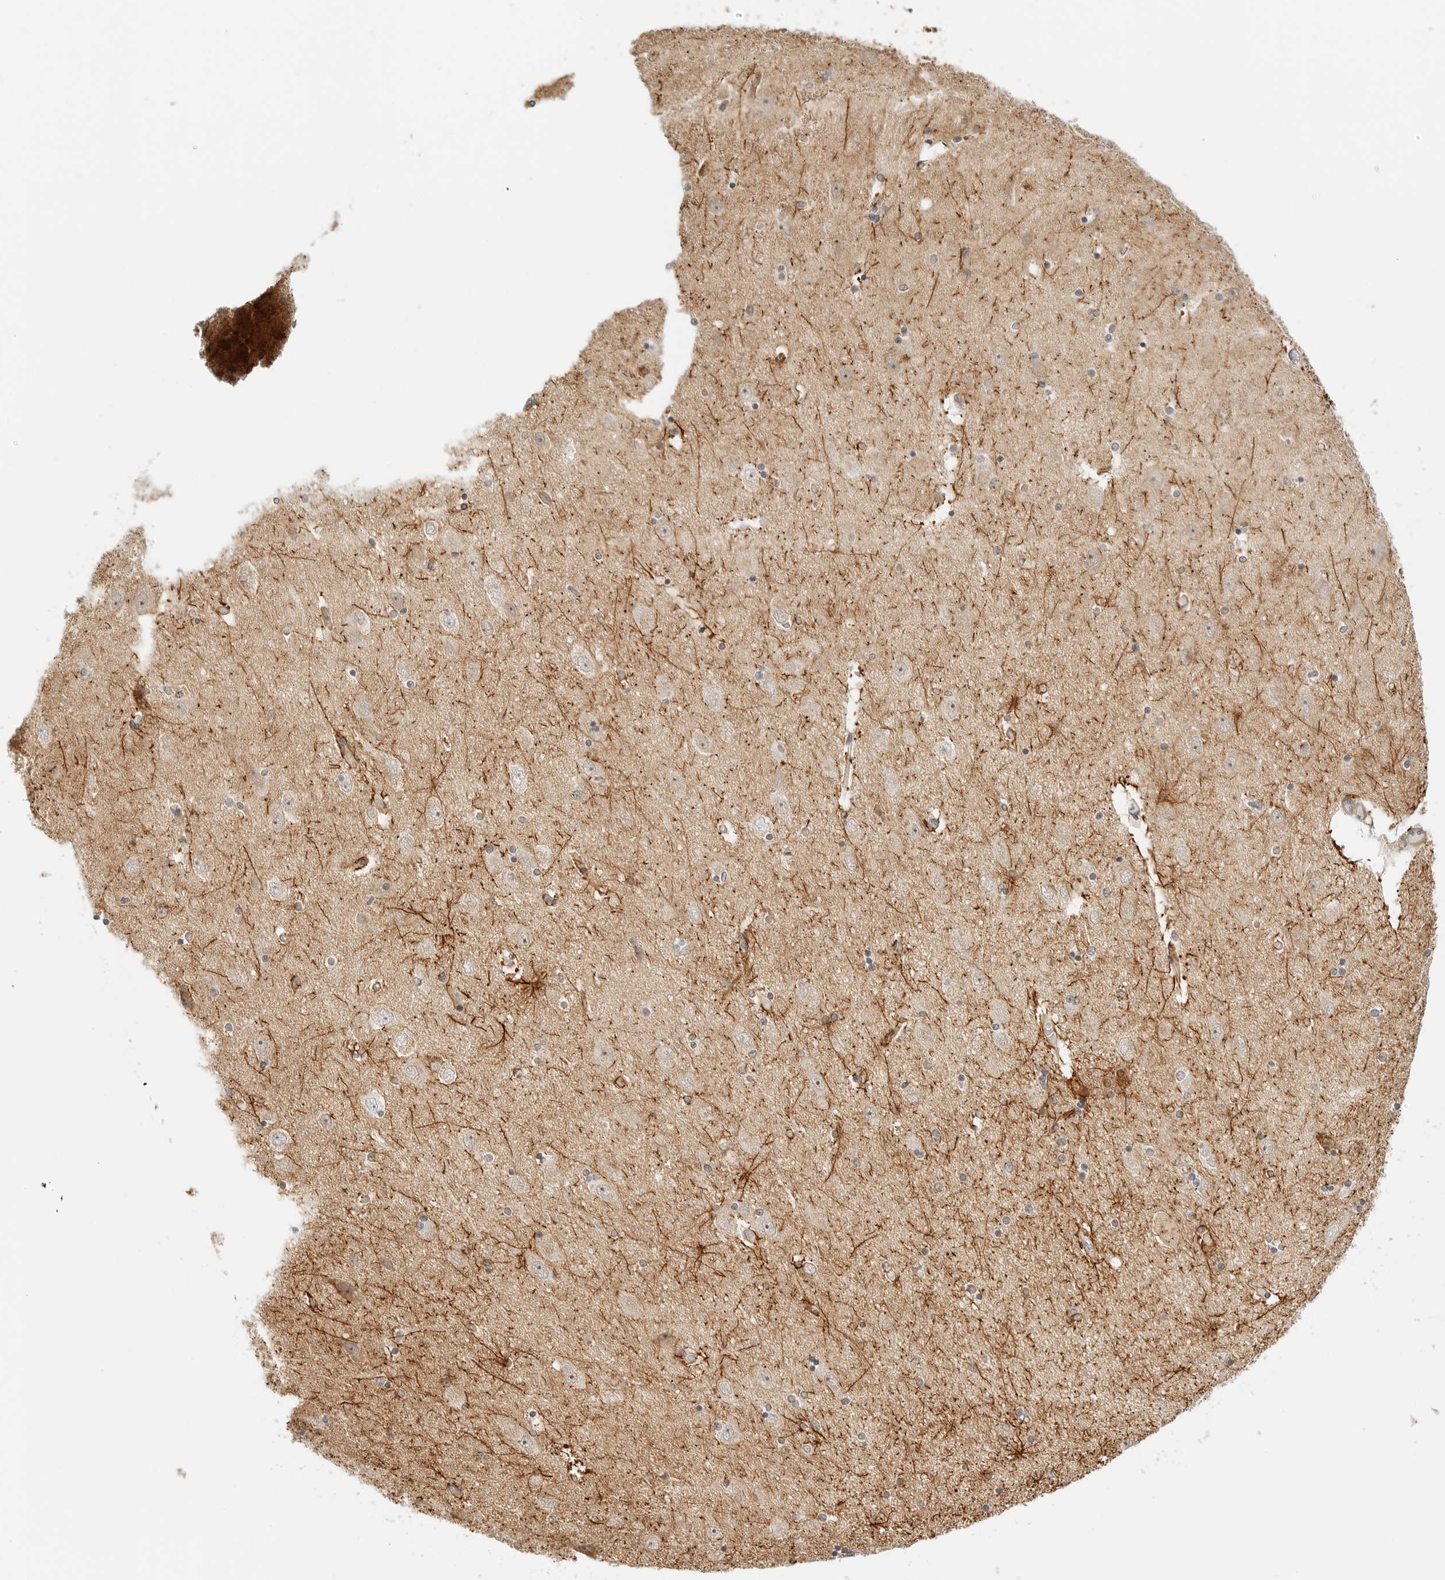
{"staining": {"intensity": "strong", "quantity": "<25%", "location": "cytoplasmic/membranous"}, "tissue": "hippocampus", "cell_type": "Glial cells", "image_type": "normal", "snomed": [{"axis": "morphology", "description": "Normal tissue, NOS"}, {"axis": "topography", "description": "Hippocampus"}], "caption": "Unremarkable hippocampus exhibits strong cytoplasmic/membranous staining in about <25% of glial cells.", "gene": "GORAB", "patient": {"sex": "female", "age": 54}}